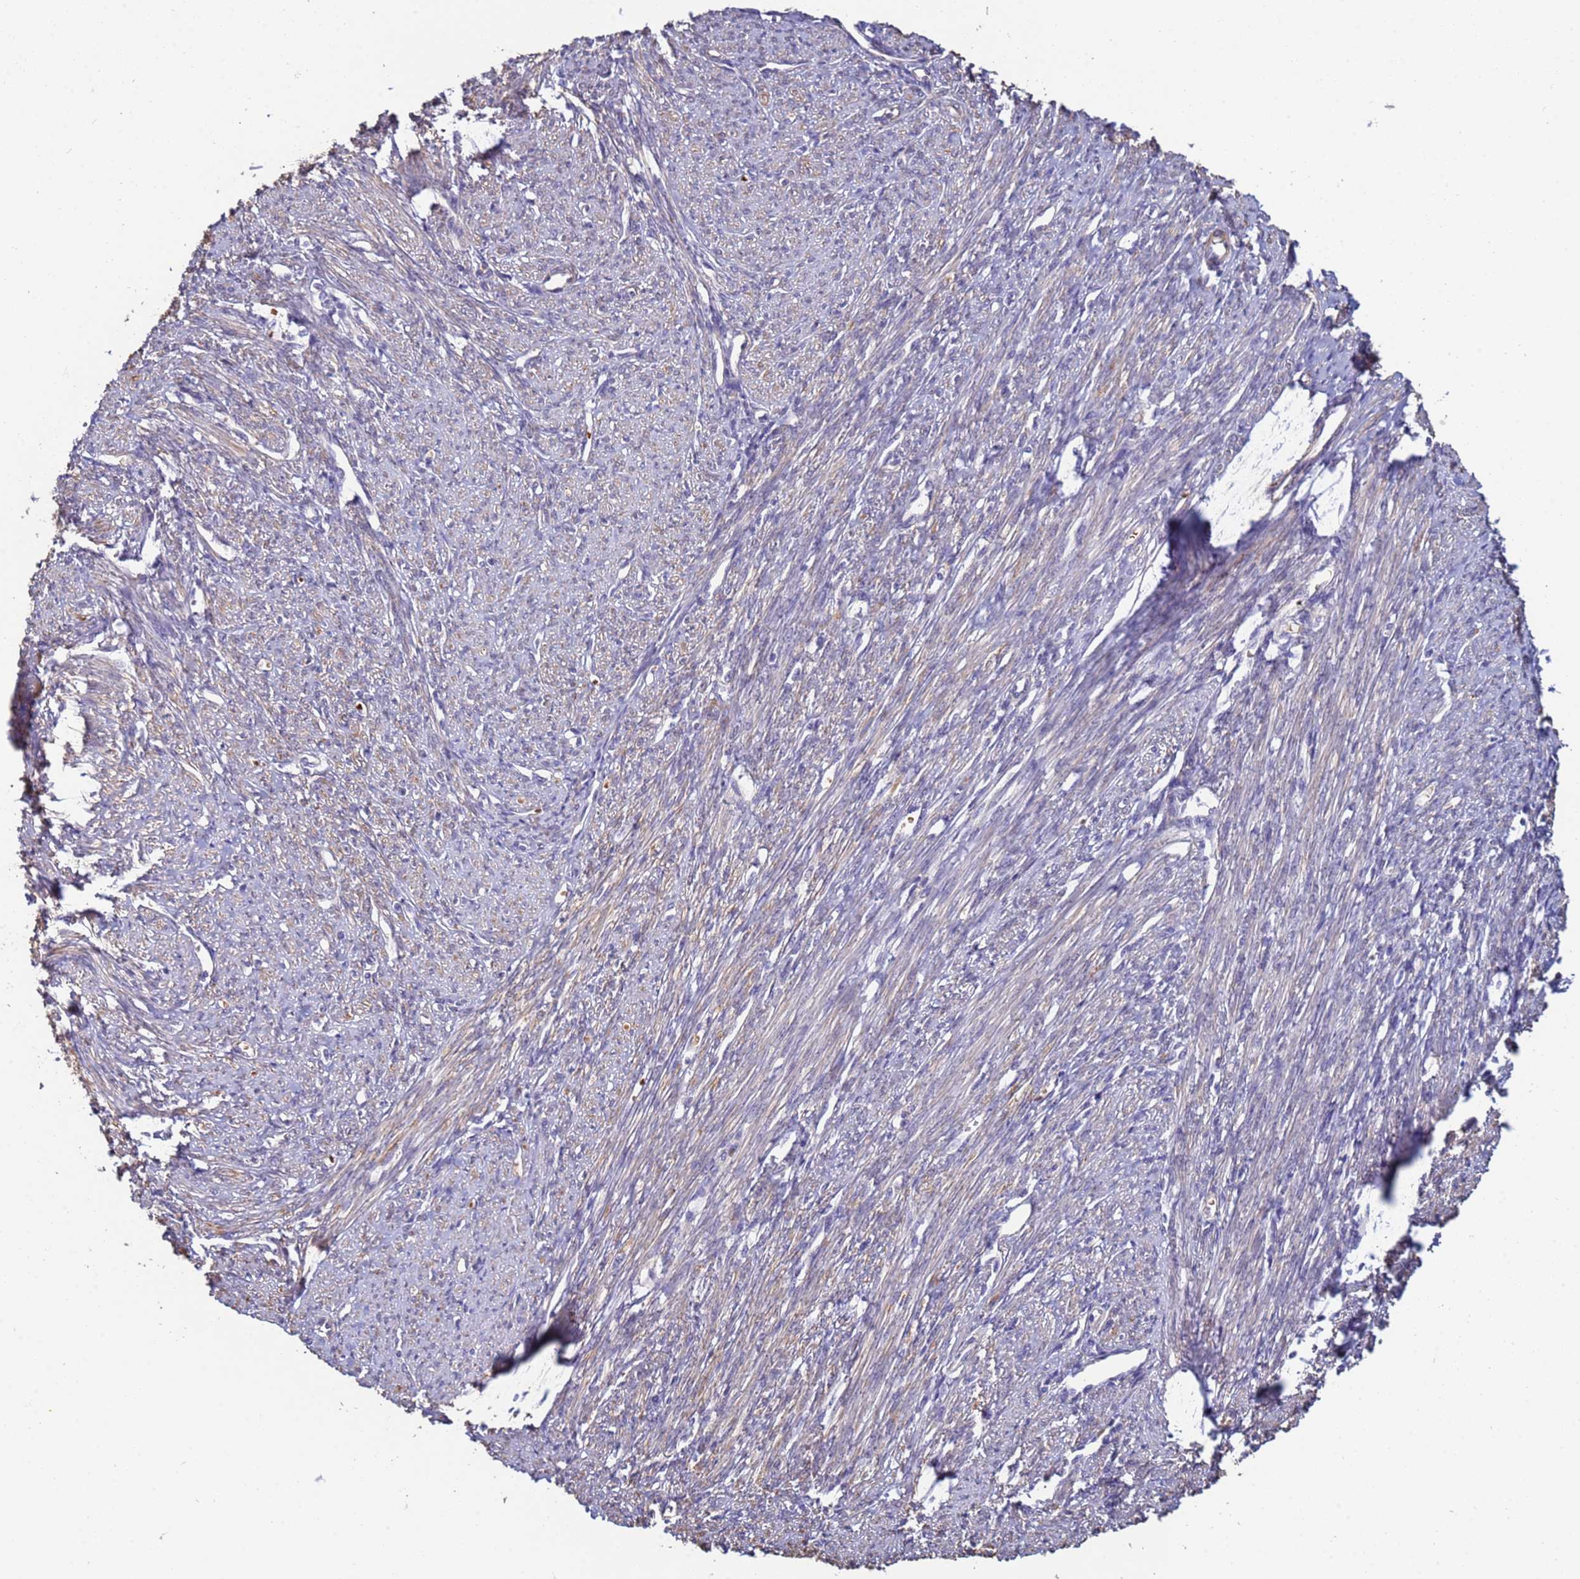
{"staining": {"intensity": "moderate", "quantity": "<25%", "location": "cytoplasmic/membranous"}, "tissue": "smooth muscle", "cell_type": "Smooth muscle cells", "image_type": "normal", "snomed": [{"axis": "morphology", "description": "Normal tissue, NOS"}, {"axis": "topography", "description": "Smooth muscle"}, {"axis": "topography", "description": "Uterus"}], "caption": "This photomicrograph reveals unremarkable smooth muscle stained with immunohistochemistry (IHC) to label a protein in brown. The cytoplasmic/membranous of smooth muscle cells show moderate positivity for the protein. Nuclei are counter-stained blue.", "gene": "CLHC1", "patient": {"sex": "female", "age": 59}}